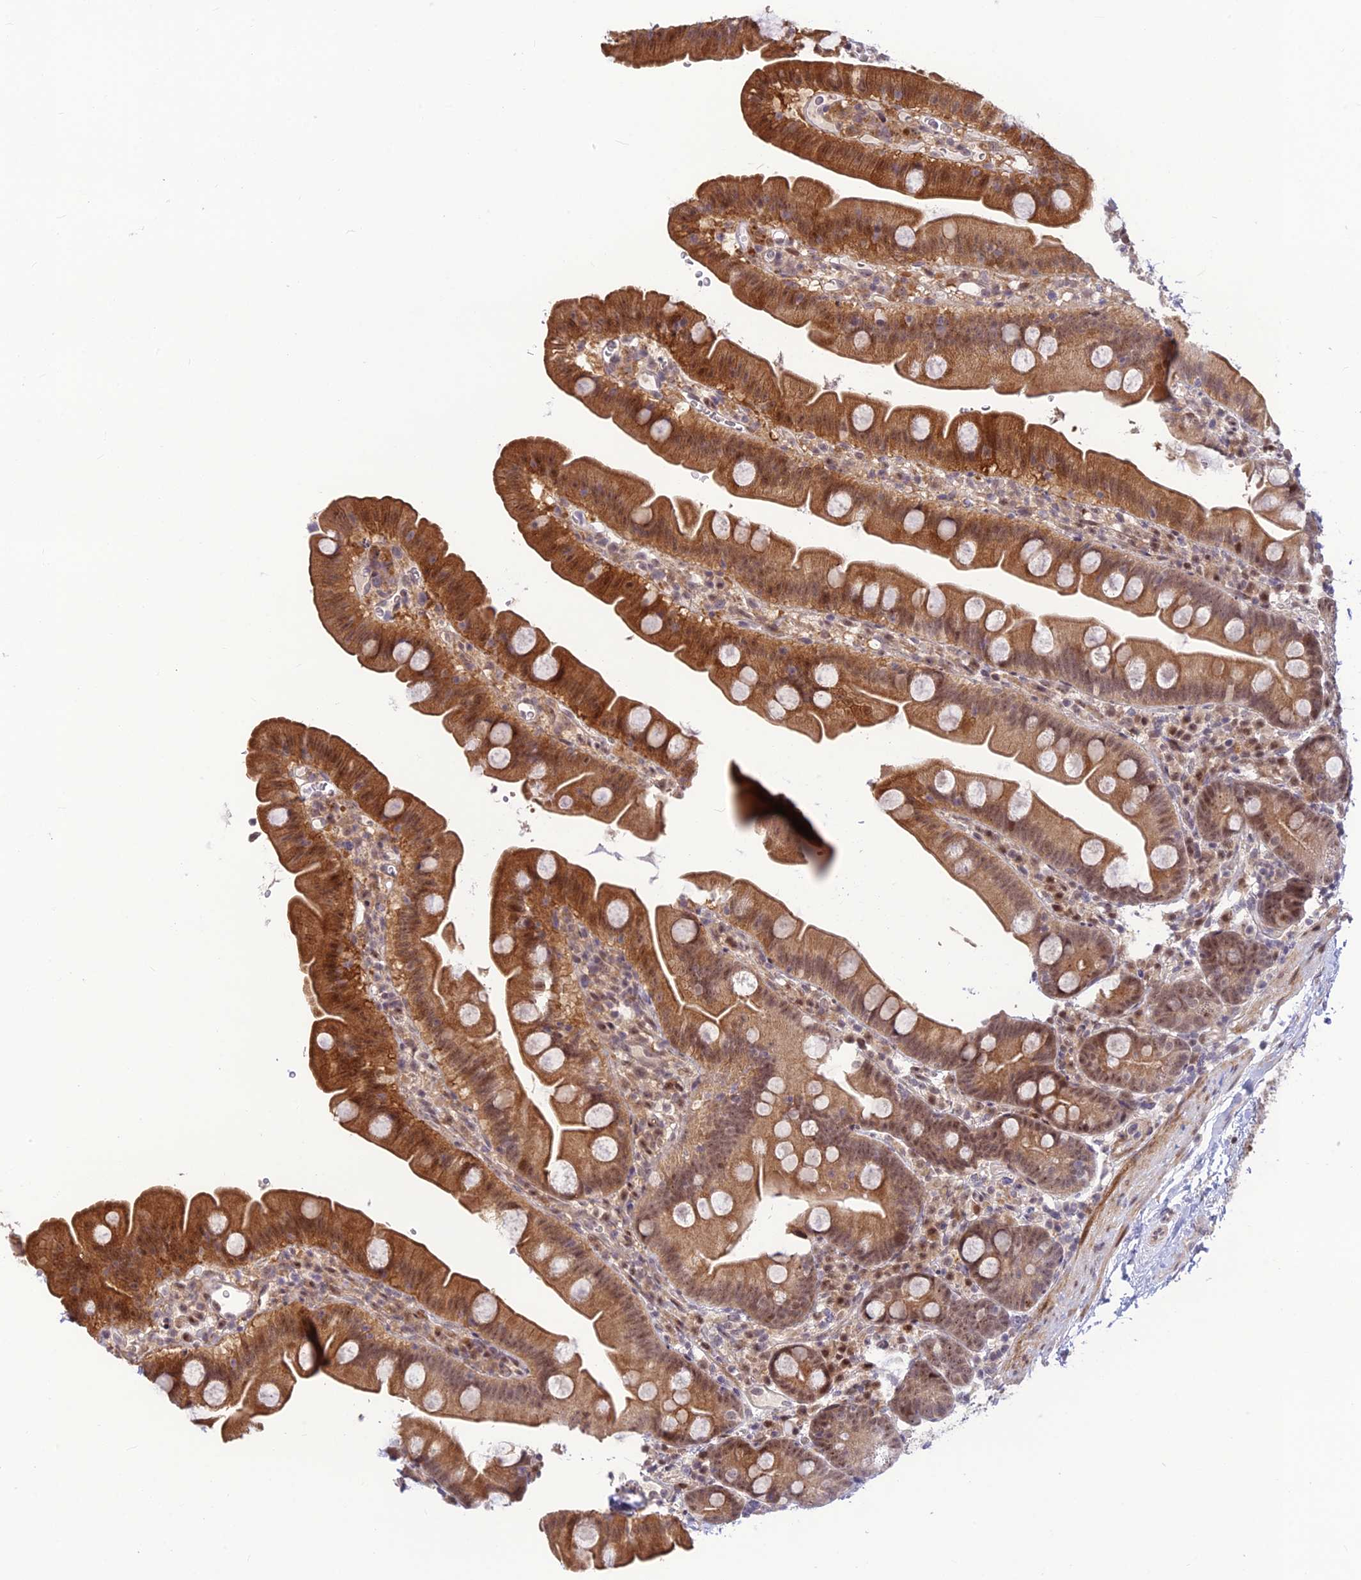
{"staining": {"intensity": "moderate", "quantity": "25%-75%", "location": "cytoplasmic/membranous,nuclear"}, "tissue": "small intestine", "cell_type": "Glandular cells", "image_type": "normal", "snomed": [{"axis": "morphology", "description": "Normal tissue, NOS"}, {"axis": "topography", "description": "Small intestine"}], "caption": "Protein expression analysis of benign small intestine reveals moderate cytoplasmic/membranous,nuclear expression in approximately 25%-75% of glandular cells. (DAB IHC, brown staining for protein, blue staining for nuclei).", "gene": "ASPDH", "patient": {"sex": "female", "age": 68}}